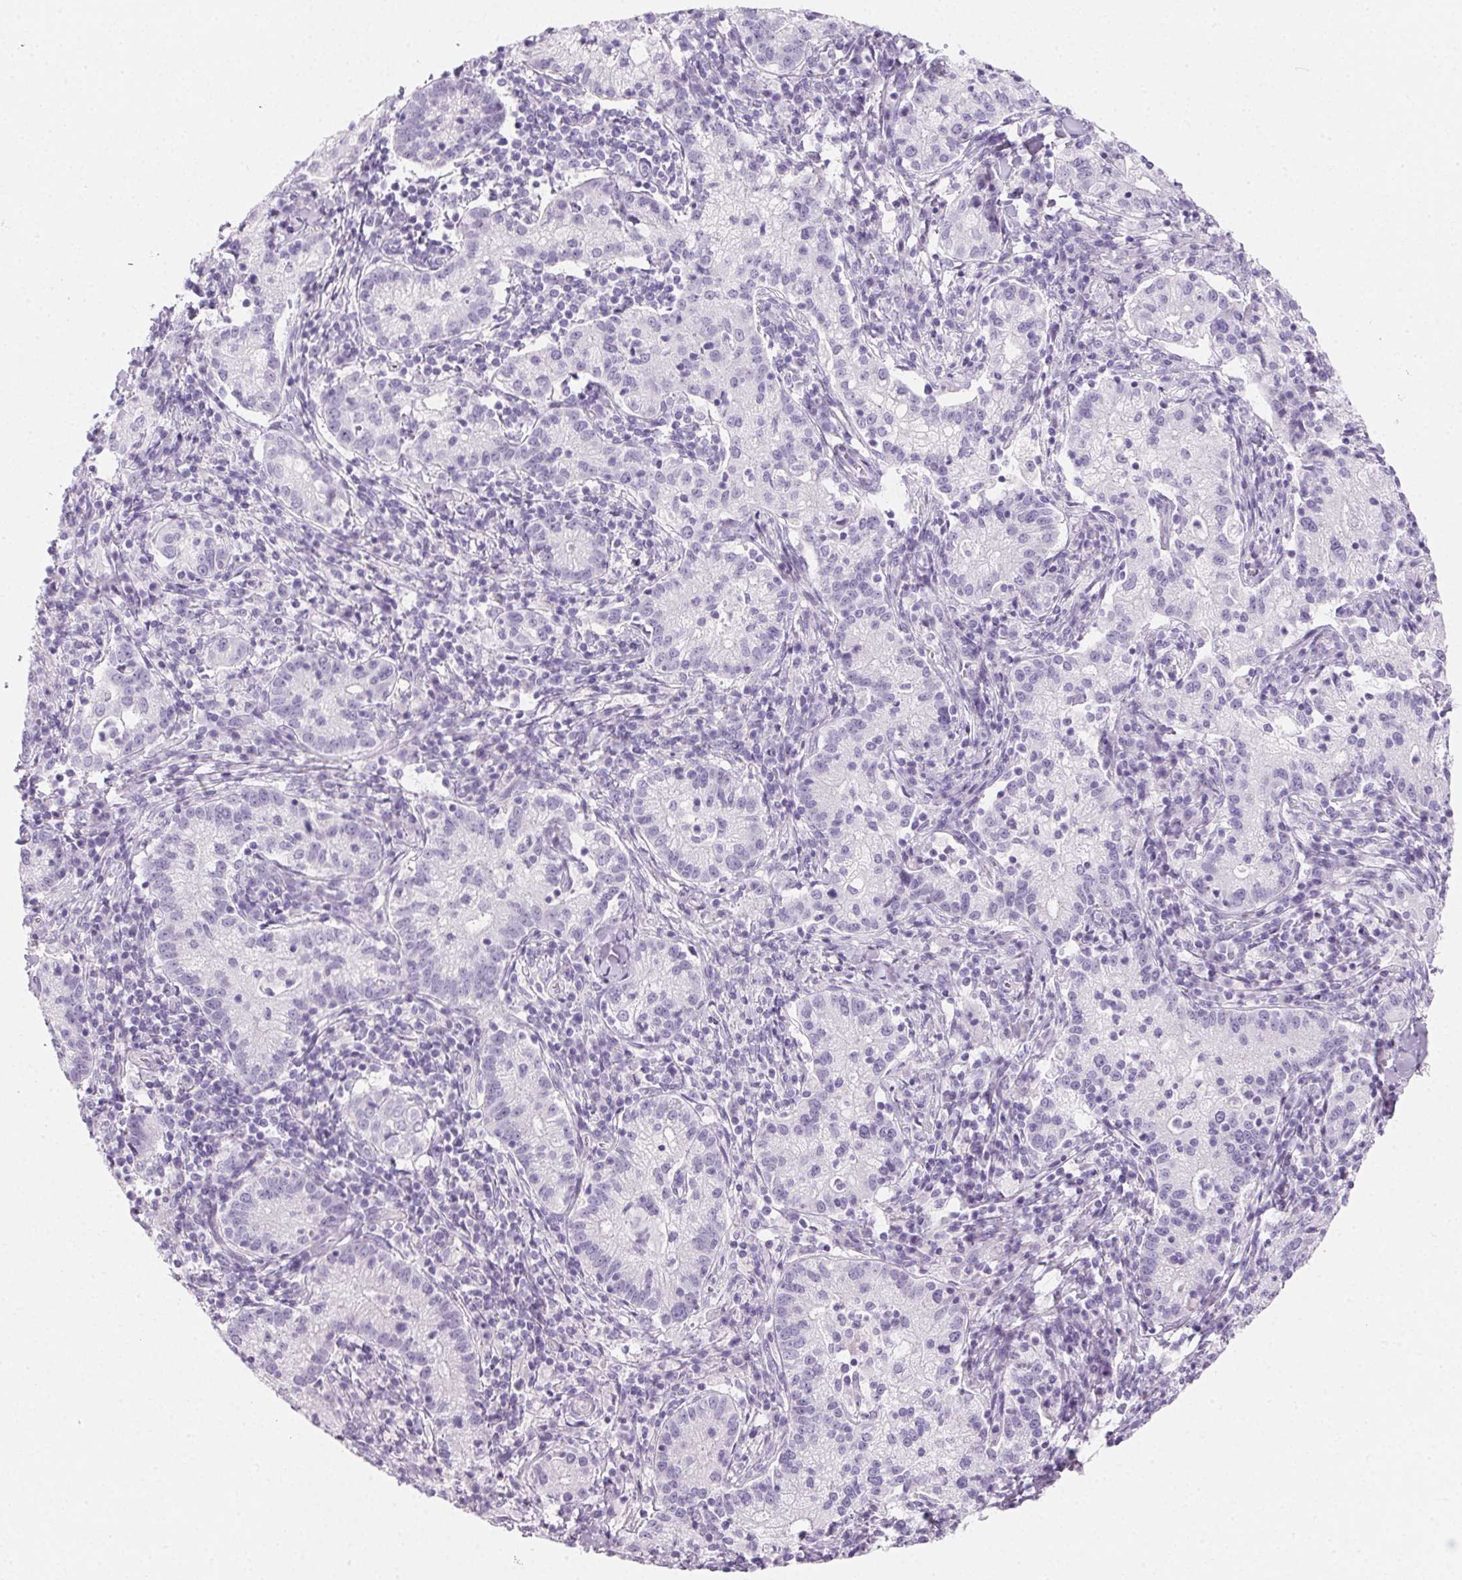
{"staining": {"intensity": "negative", "quantity": "none", "location": "none"}, "tissue": "cervical cancer", "cell_type": "Tumor cells", "image_type": "cancer", "snomed": [{"axis": "morphology", "description": "Normal tissue, NOS"}, {"axis": "morphology", "description": "Adenocarcinoma, NOS"}, {"axis": "topography", "description": "Cervix"}], "caption": "Cervical adenocarcinoma was stained to show a protein in brown. There is no significant positivity in tumor cells. The staining was performed using DAB to visualize the protein expression in brown, while the nuclei were stained in blue with hematoxylin (Magnification: 20x).", "gene": "PRSS3", "patient": {"sex": "female", "age": 44}}